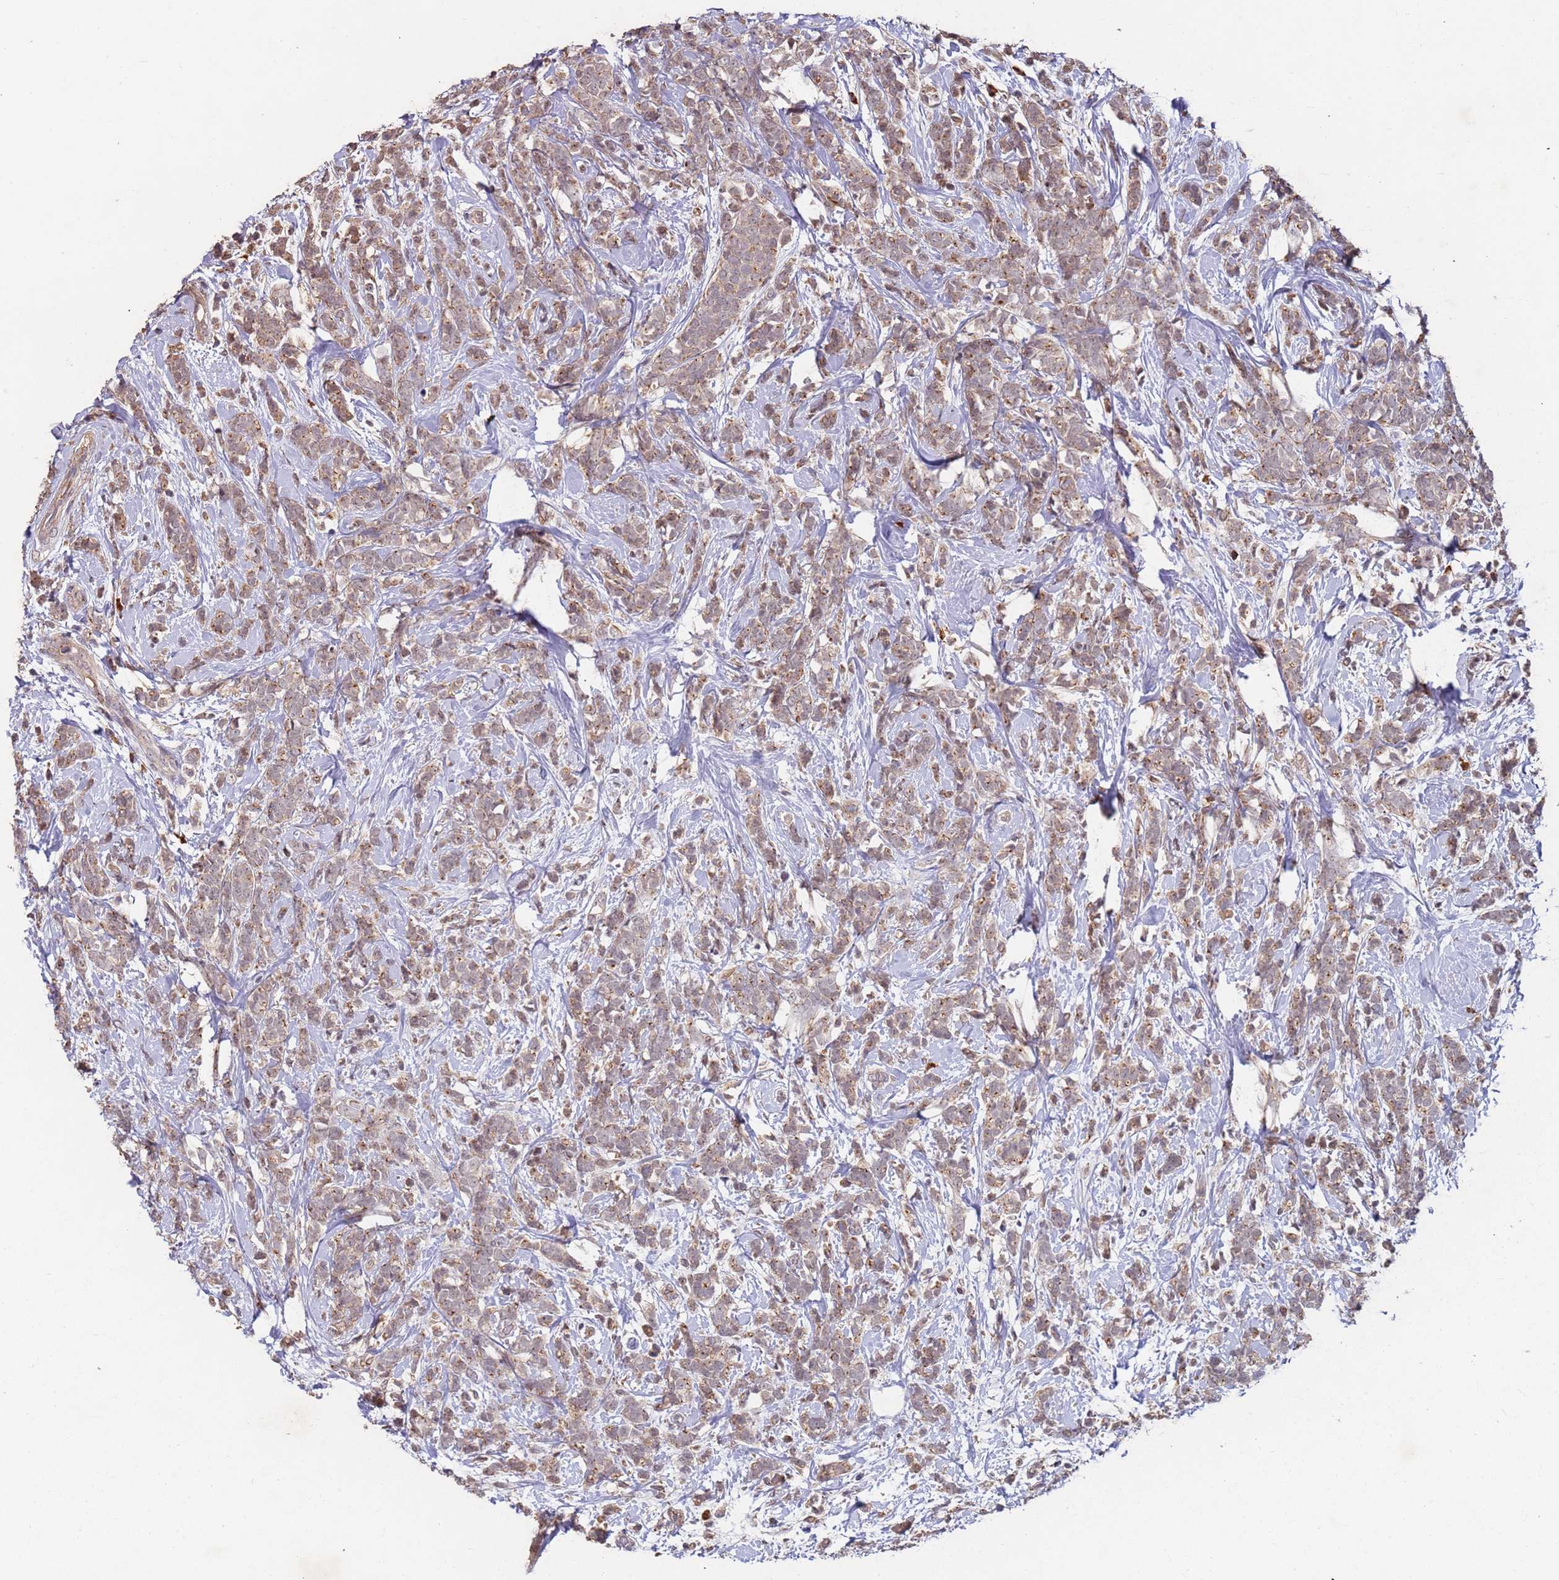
{"staining": {"intensity": "weak", "quantity": "25%-75%", "location": "cytoplasmic/membranous"}, "tissue": "breast cancer", "cell_type": "Tumor cells", "image_type": "cancer", "snomed": [{"axis": "morphology", "description": "Lobular carcinoma"}, {"axis": "topography", "description": "Breast"}], "caption": "There is low levels of weak cytoplasmic/membranous expression in tumor cells of breast lobular carcinoma, as demonstrated by immunohistochemical staining (brown color).", "gene": "KANSL1L", "patient": {"sex": "female", "age": 58}}